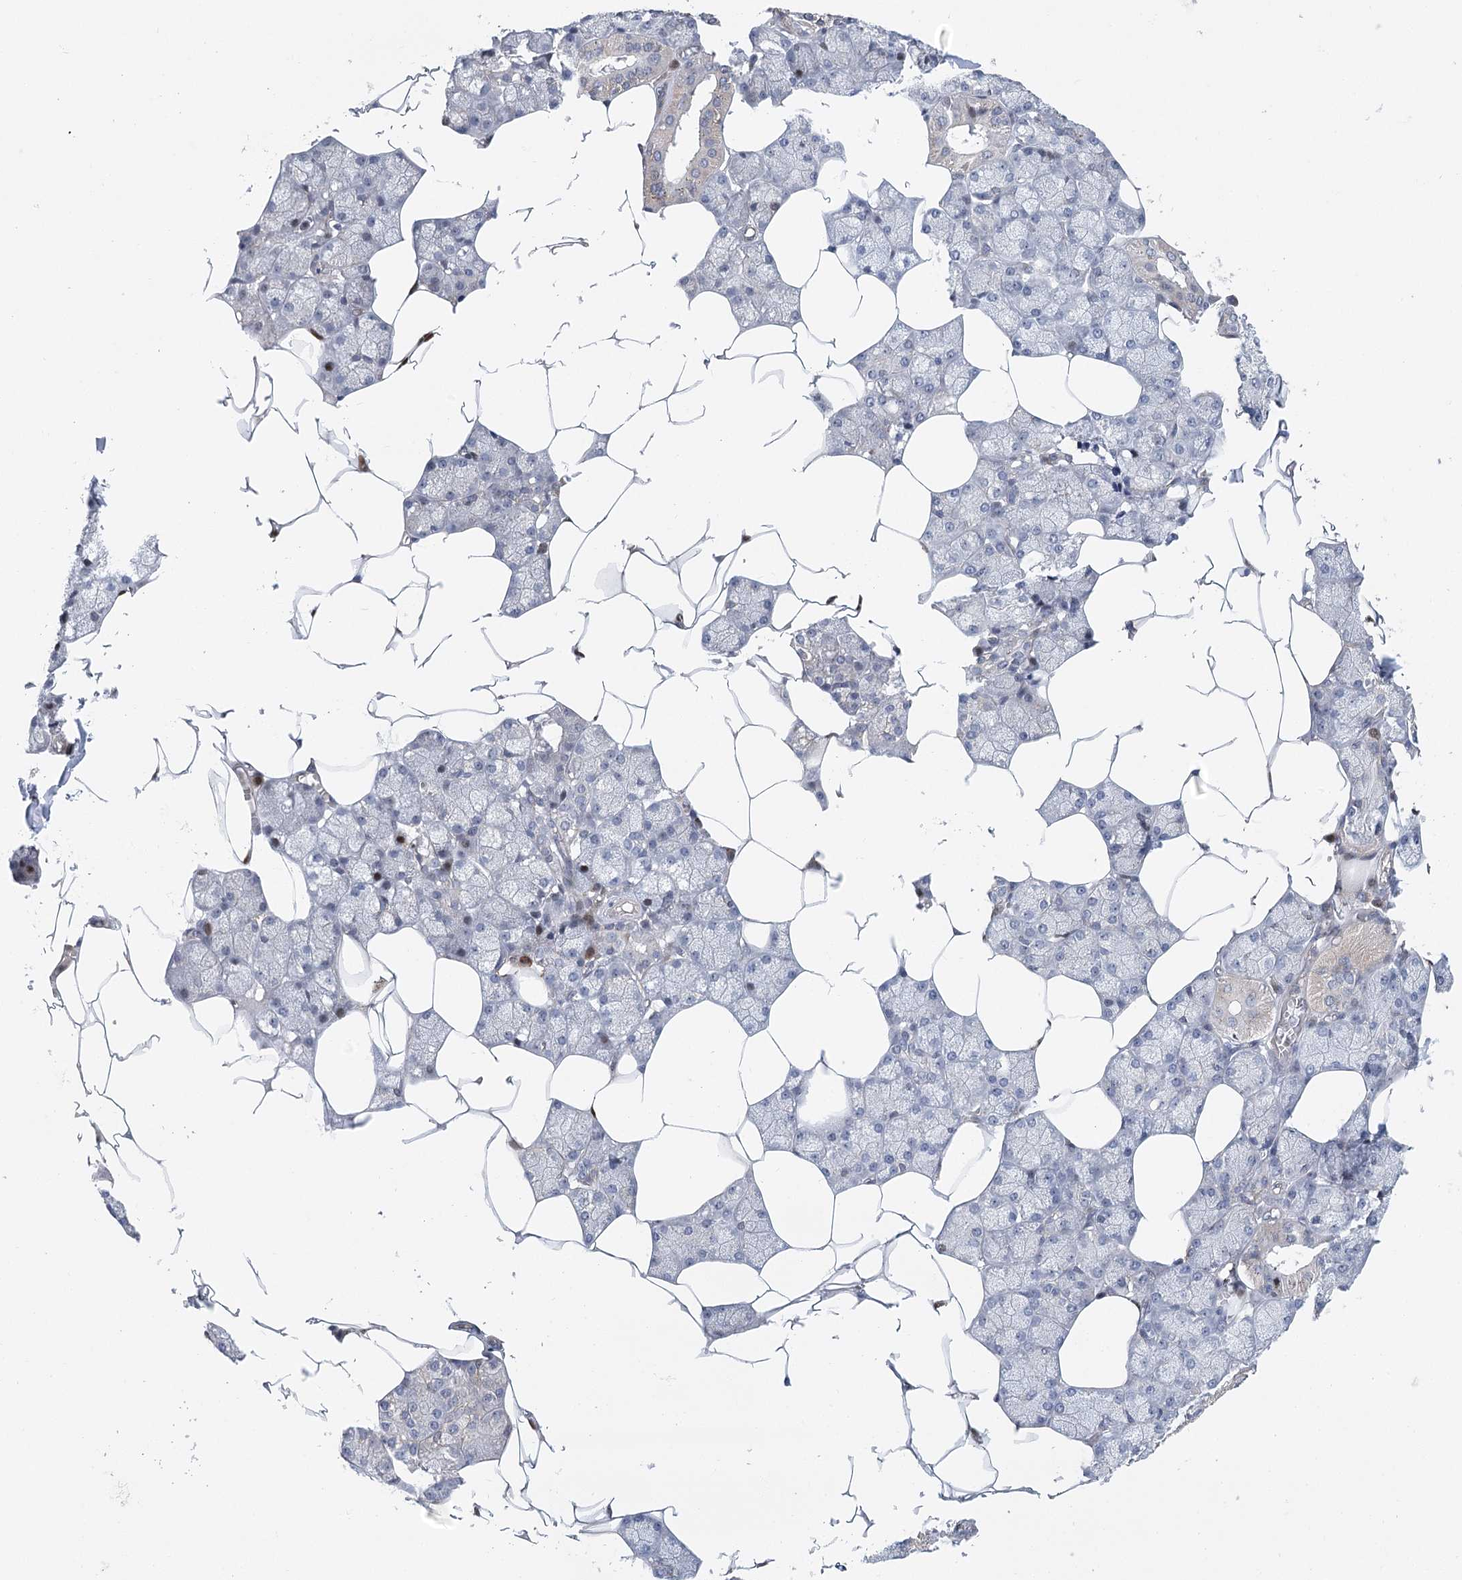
{"staining": {"intensity": "moderate", "quantity": "<25%", "location": "nuclear"}, "tissue": "salivary gland", "cell_type": "Glandular cells", "image_type": "normal", "snomed": [{"axis": "morphology", "description": "Normal tissue, NOS"}, {"axis": "topography", "description": "Salivary gland"}], "caption": "Salivary gland stained with DAB (3,3'-diaminobenzidine) immunohistochemistry displays low levels of moderate nuclear expression in approximately <25% of glandular cells. (IHC, brightfield microscopy, high magnification).", "gene": "CAMTA1", "patient": {"sex": "male", "age": 62}}